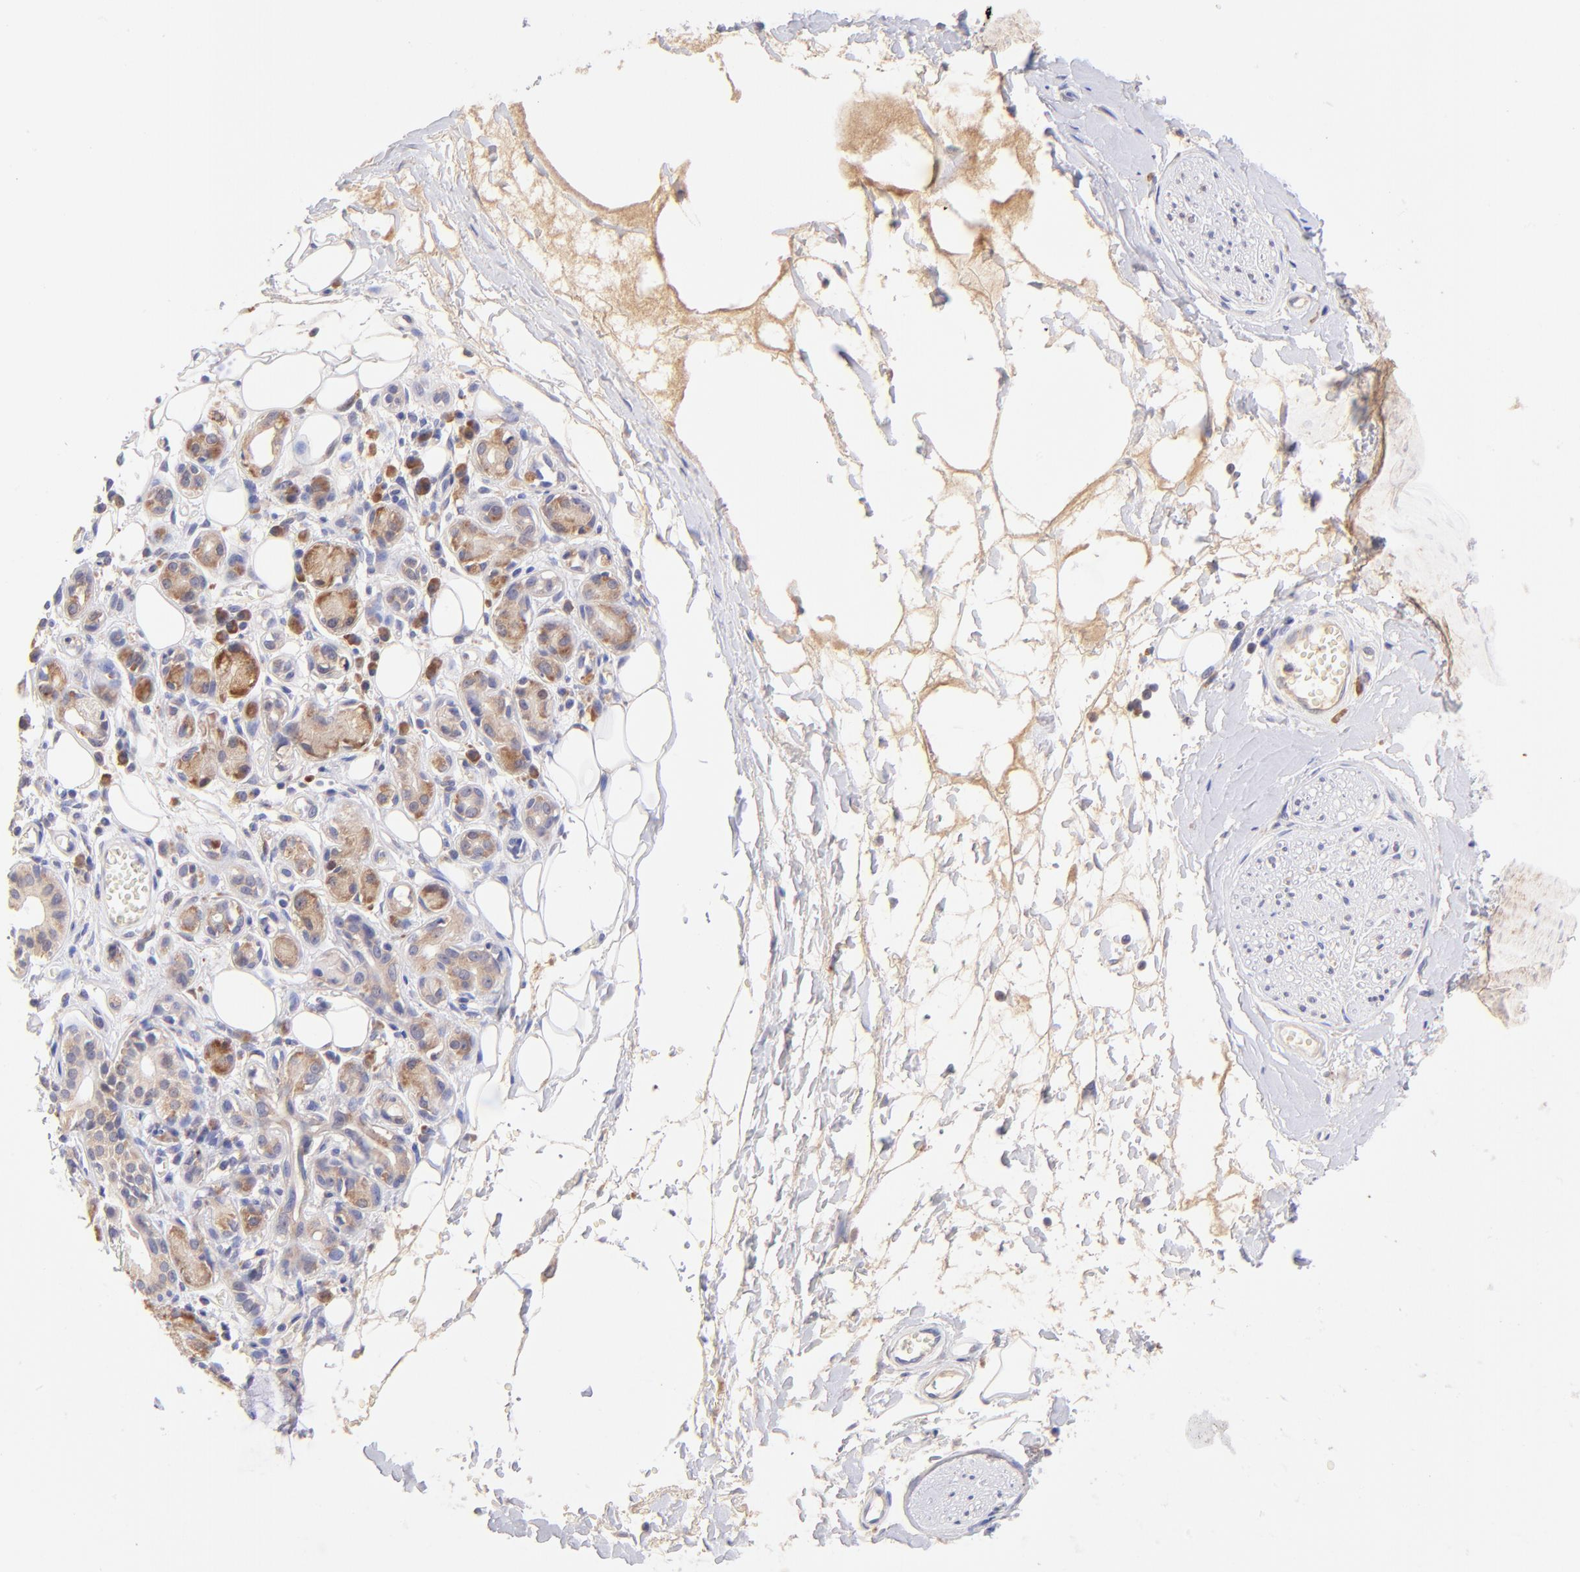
{"staining": {"intensity": "negative", "quantity": "none", "location": "none"}, "tissue": "adipose tissue", "cell_type": "Adipocytes", "image_type": "normal", "snomed": [{"axis": "morphology", "description": "Normal tissue, NOS"}, {"axis": "morphology", "description": "Inflammation, NOS"}, {"axis": "topography", "description": "Salivary gland"}, {"axis": "topography", "description": "Peripheral nerve tissue"}], "caption": "Immunohistochemistry (IHC) image of normal adipose tissue: human adipose tissue stained with DAB exhibits no significant protein staining in adipocytes. (Brightfield microscopy of DAB immunohistochemistry (IHC) at high magnification).", "gene": "RPL11", "patient": {"sex": "female", "age": 75}}